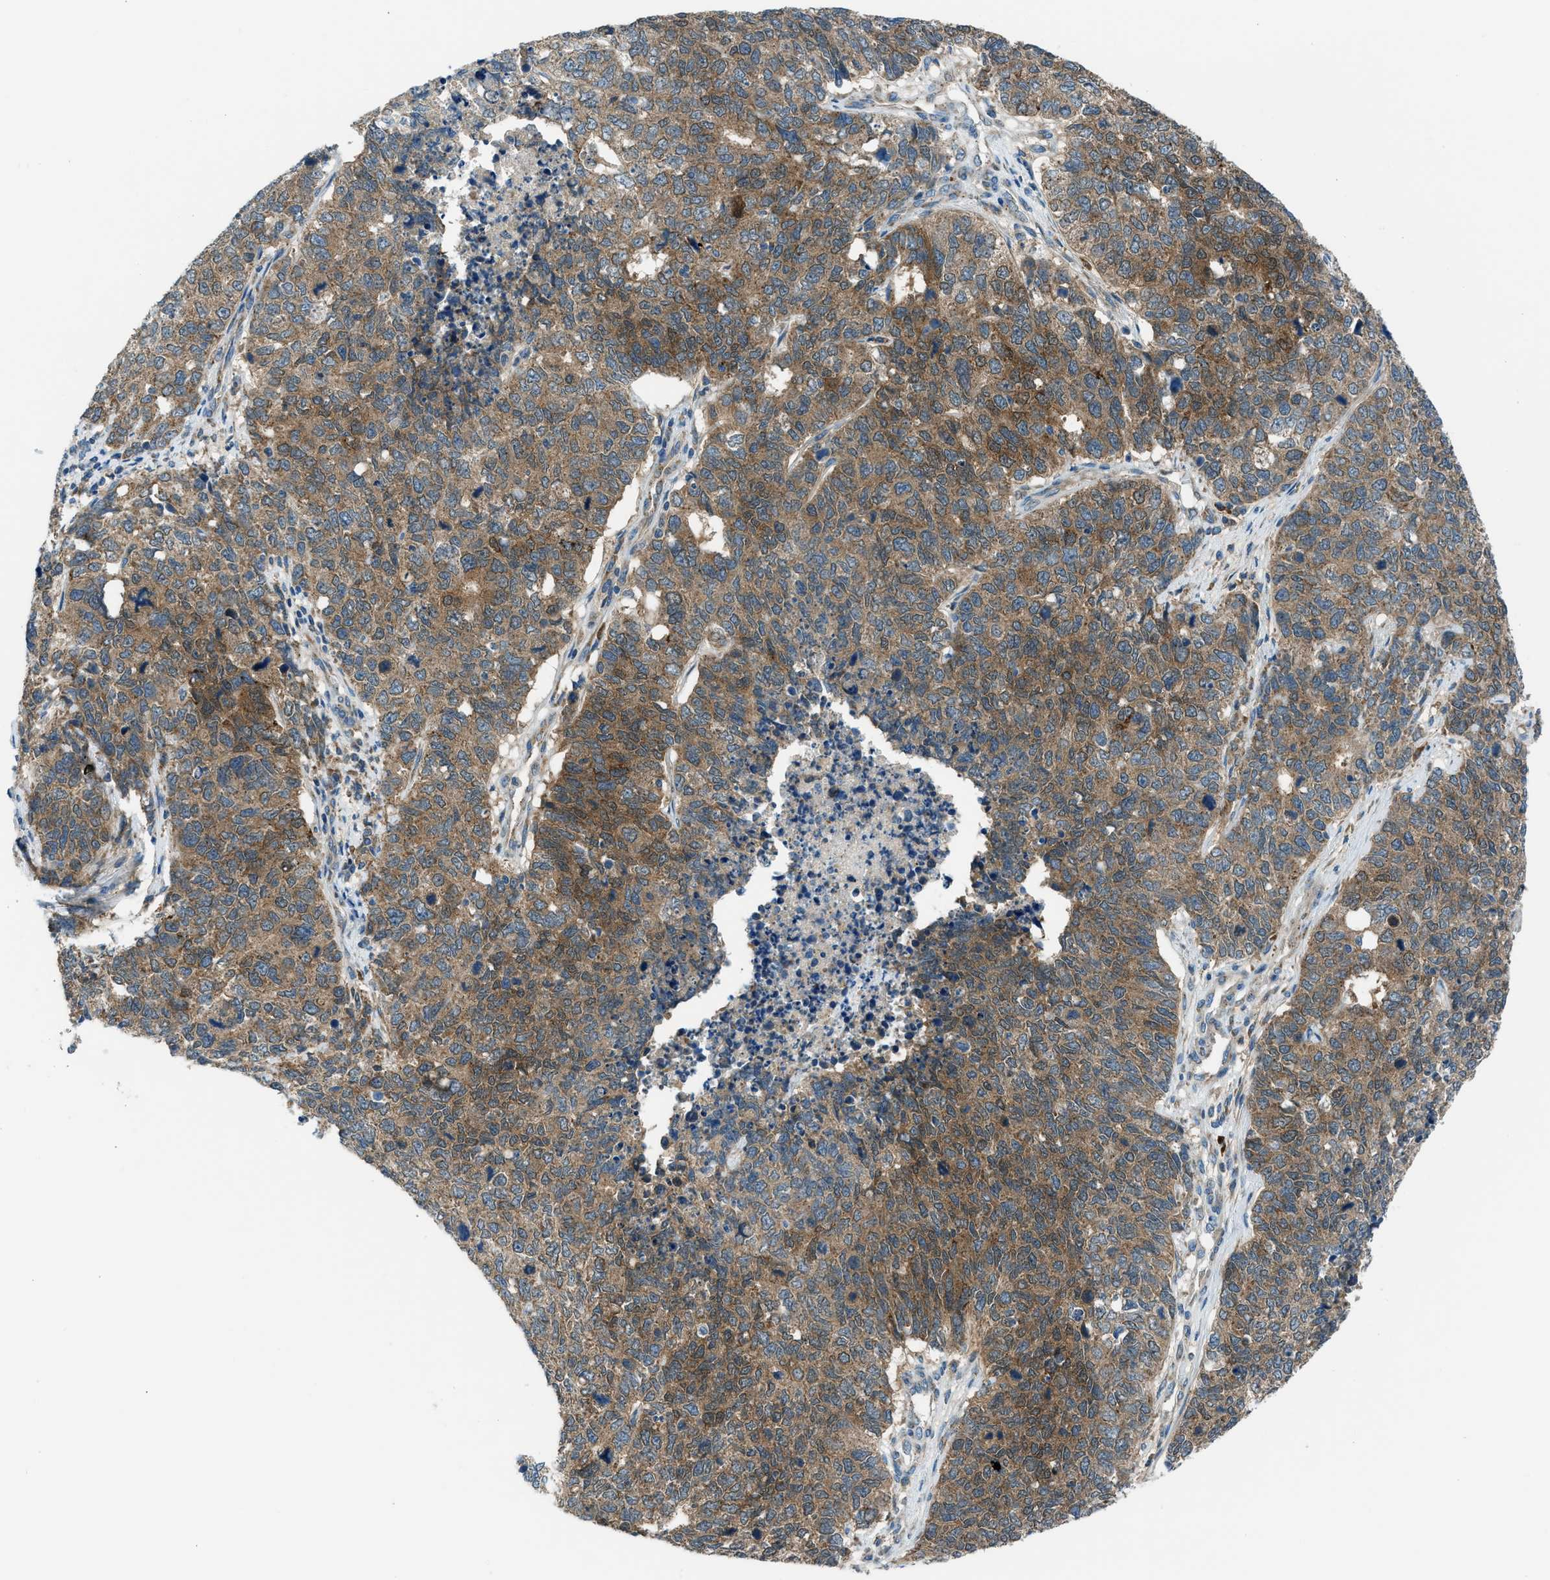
{"staining": {"intensity": "moderate", "quantity": ">75%", "location": "cytoplasmic/membranous"}, "tissue": "cervical cancer", "cell_type": "Tumor cells", "image_type": "cancer", "snomed": [{"axis": "morphology", "description": "Squamous cell carcinoma, NOS"}, {"axis": "topography", "description": "Cervix"}], "caption": "Protein expression analysis of squamous cell carcinoma (cervical) exhibits moderate cytoplasmic/membranous staining in approximately >75% of tumor cells. (IHC, brightfield microscopy, high magnification).", "gene": "EDARADD", "patient": {"sex": "female", "age": 63}}